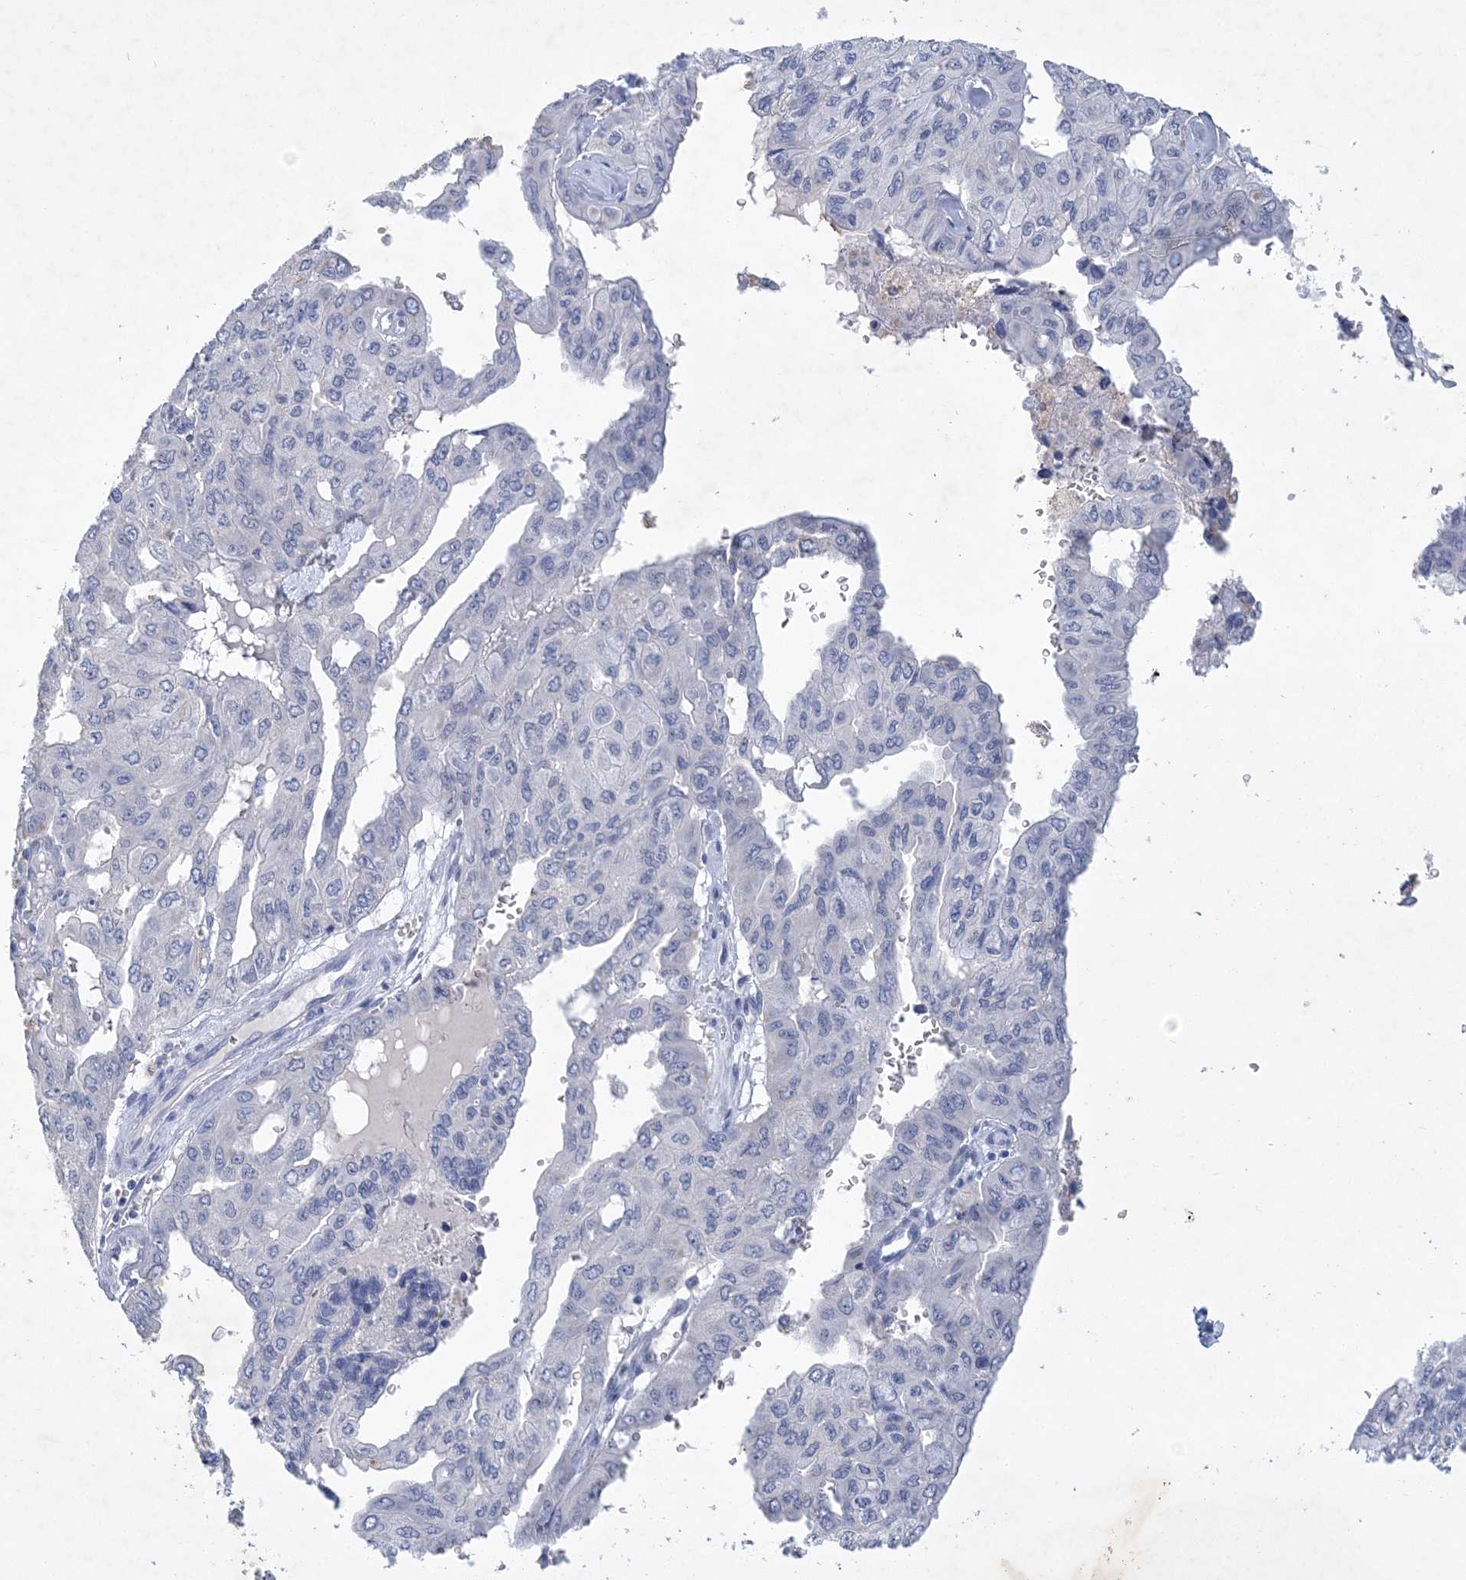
{"staining": {"intensity": "negative", "quantity": "none", "location": "none"}, "tissue": "pancreatic cancer", "cell_type": "Tumor cells", "image_type": "cancer", "snomed": [{"axis": "morphology", "description": "Adenocarcinoma, NOS"}, {"axis": "topography", "description": "Pancreas"}], "caption": "Immunohistochemistry (IHC) image of neoplastic tissue: pancreatic adenocarcinoma stained with DAB demonstrates no significant protein positivity in tumor cells.", "gene": "COPS8", "patient": {"sex": "male", "age": 51}}